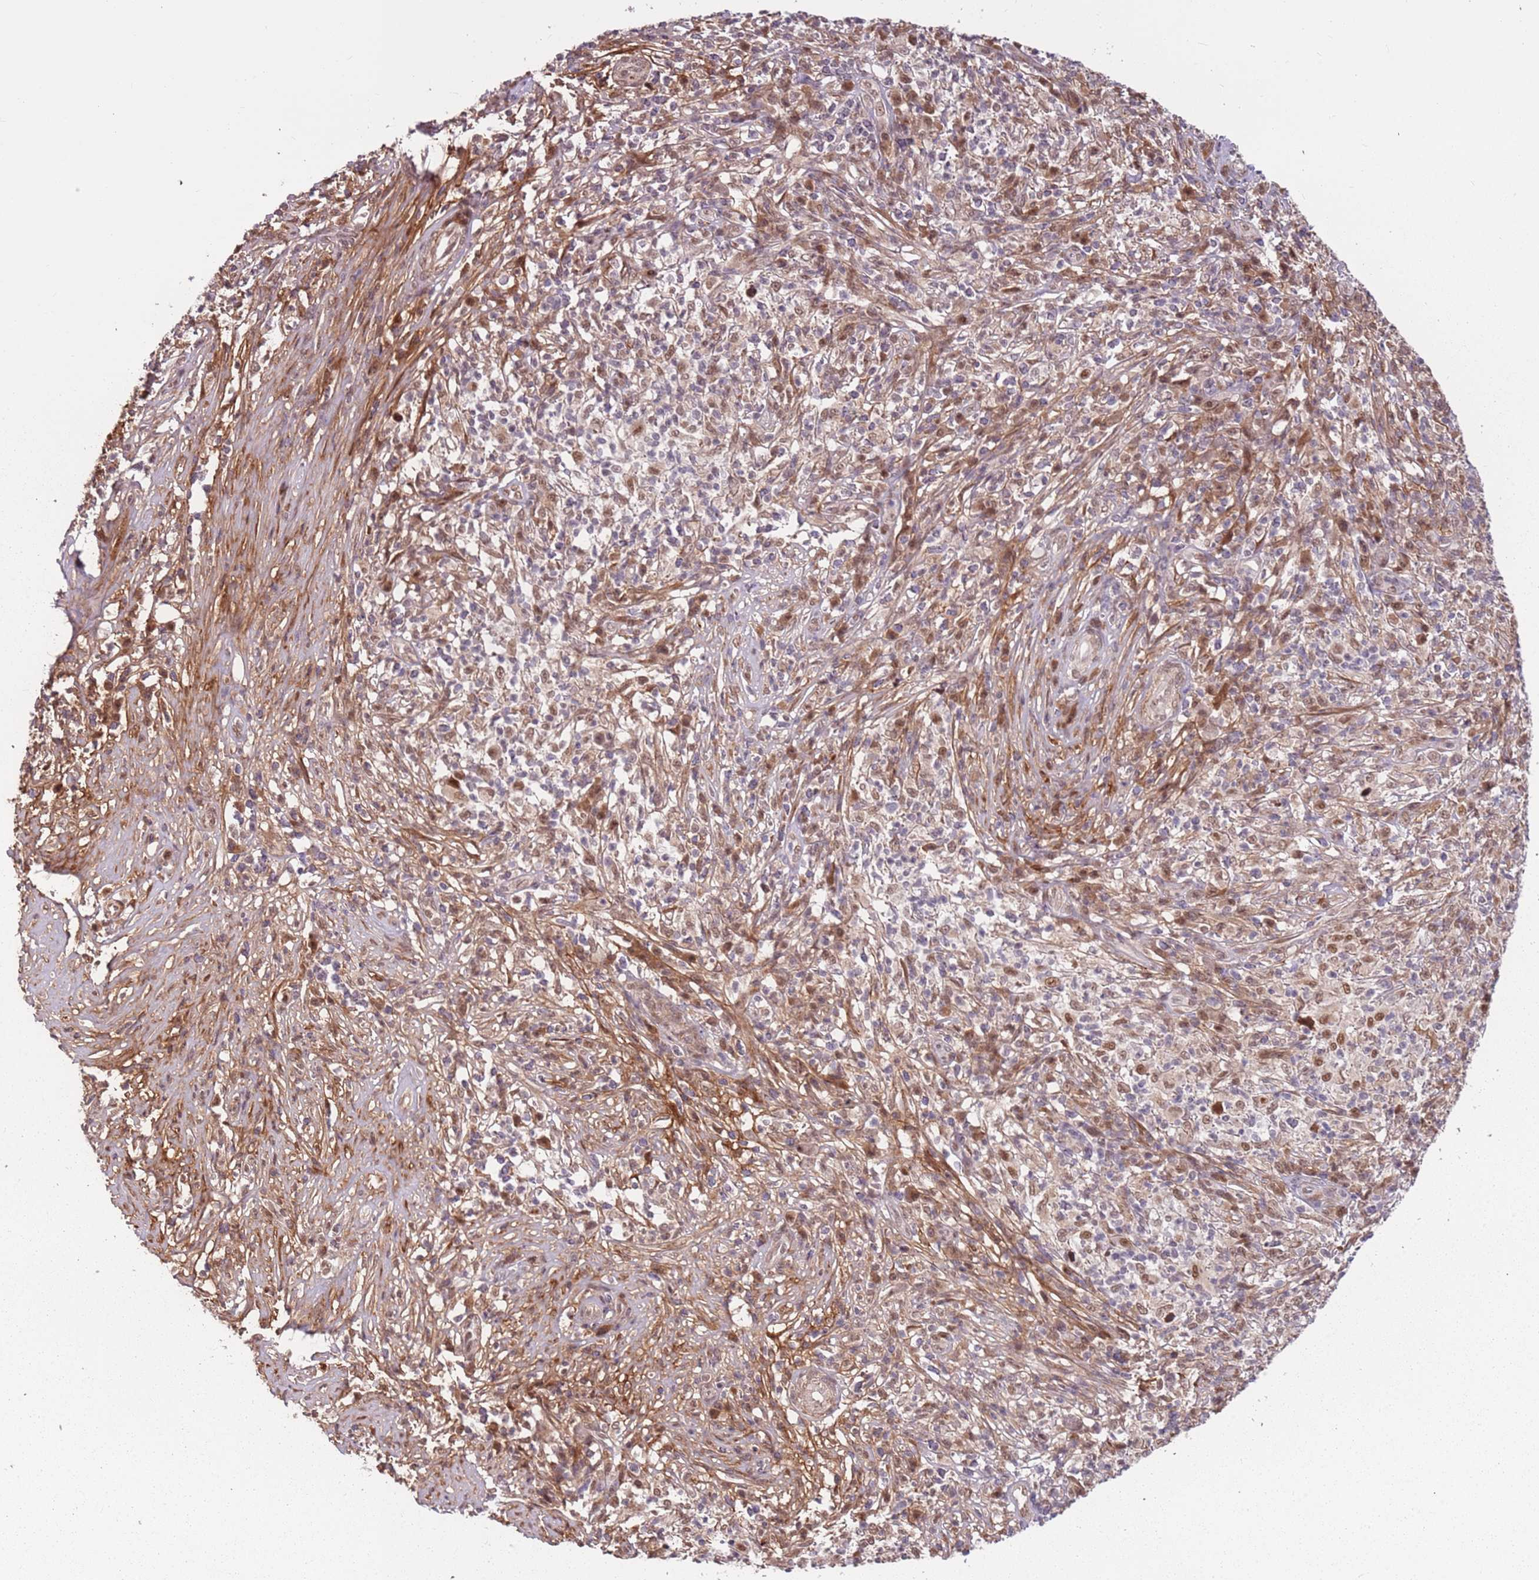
{"staining": {"intensity": "moderate", "quantity": "<25%", "location": "nuclear"}, "tissue": "melanoma", "cell_type": "Tumor cells", "image_type": "cancer", "snomed": [{"axis": "morphology", "description": "Malignant melanoma, NOS"}, {"axis": "topography", "description": "Skin"}], "caption": "This image demonstrates IHC staining of human melanoma, with low moderate nuclear positivity in about <25% of tumor cells.", "gene": "POLR3H", "patient": {"sex": "male", "age": 66}}